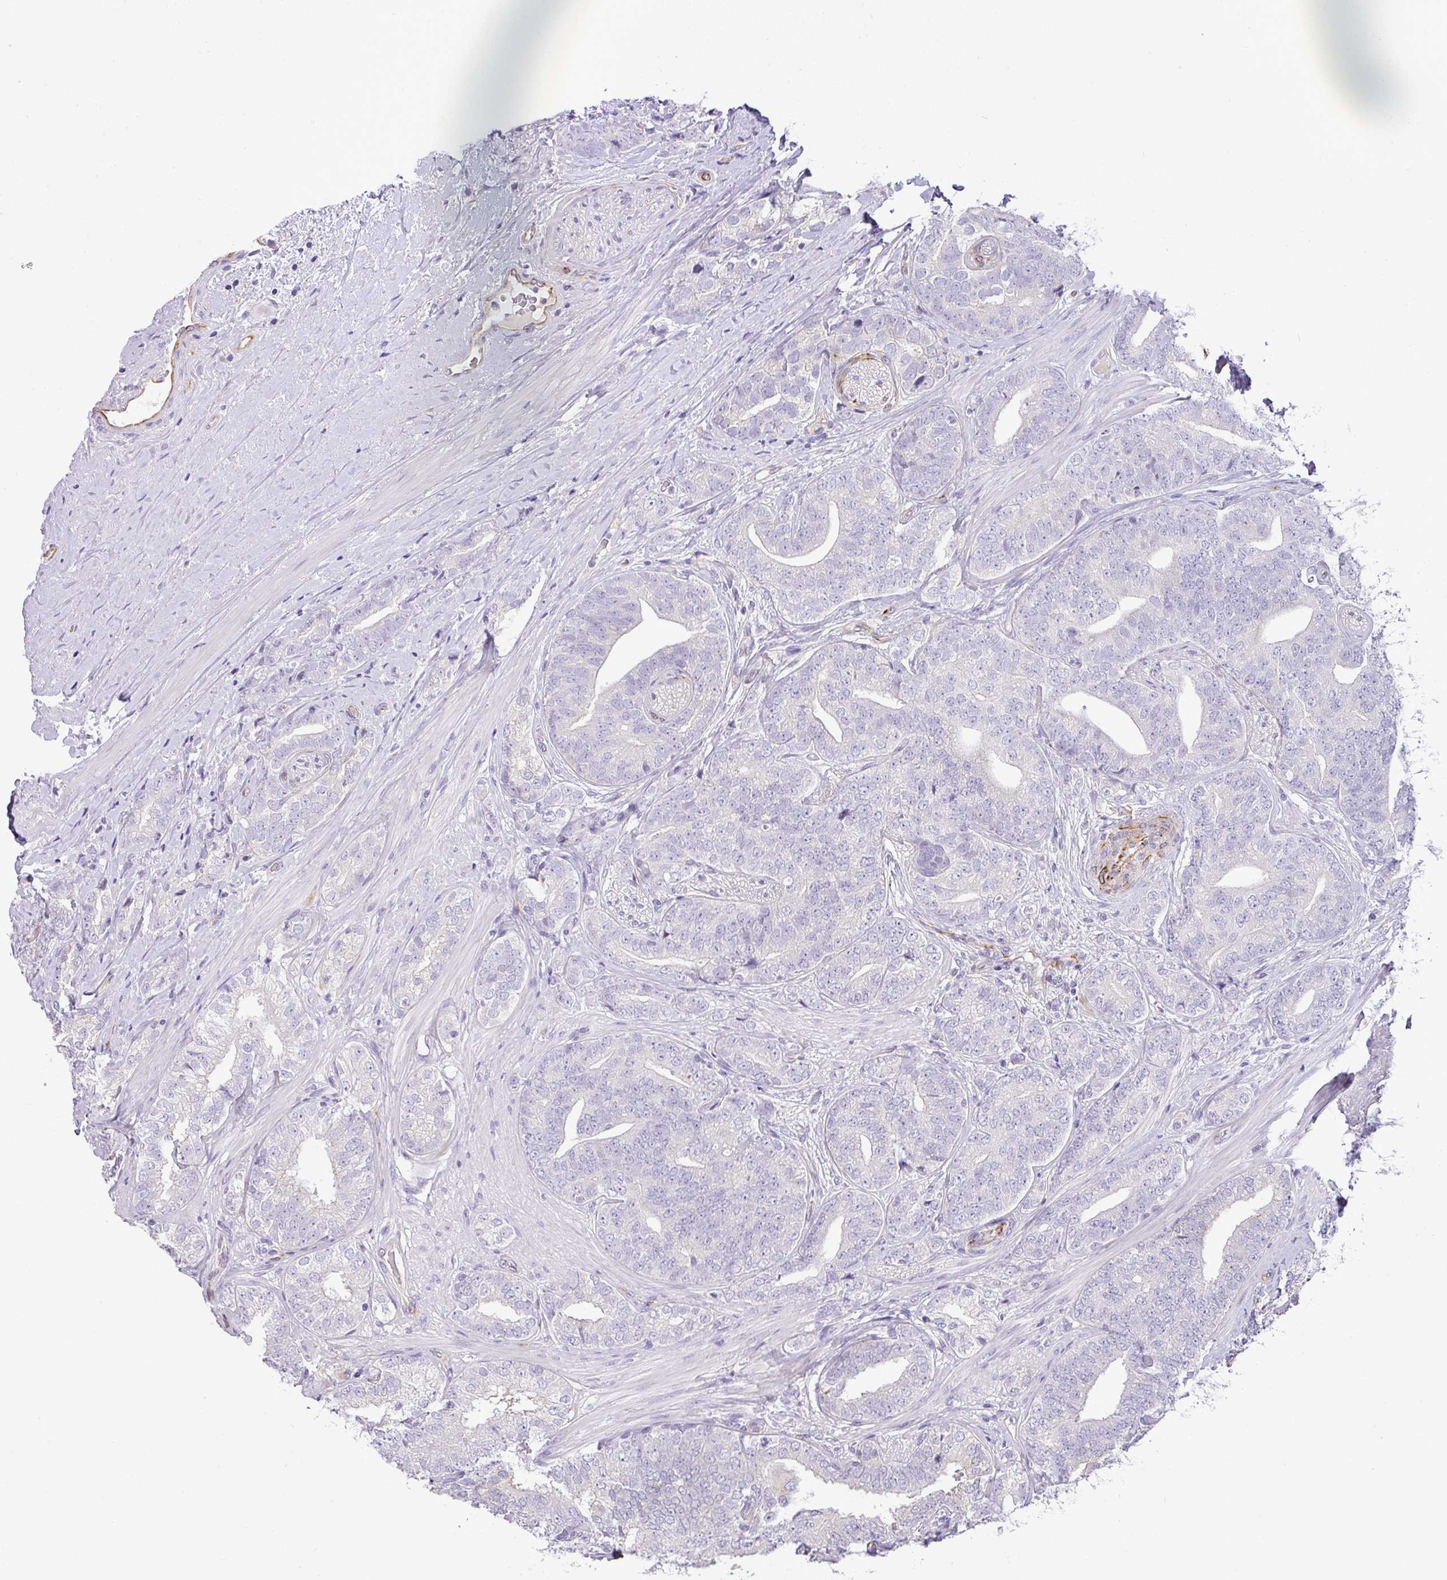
{"staining": {"intensity": "negative", "quantity": "none", "location": "none"}, "tissue": "prostate cancer", "cell_type": "Tumor cells", "image_type": "cancer", "snomed": [{"axis": "morphology", "description": "Adenocarcinoma, High grade"}, {"axis": "topography", "description": "Prostate"}], "caption": "High magnification brightfield microscopy of adenocarcinoma (high-grade) (prostate) stained with DAB (3,3'-diaminobenzidine) (brown) and counterstained with hematoxylin (blue): tumor cells show no significant staining.", "gene": "ENSG00000273748", "patient": {"sex": "male", "age": 72}}